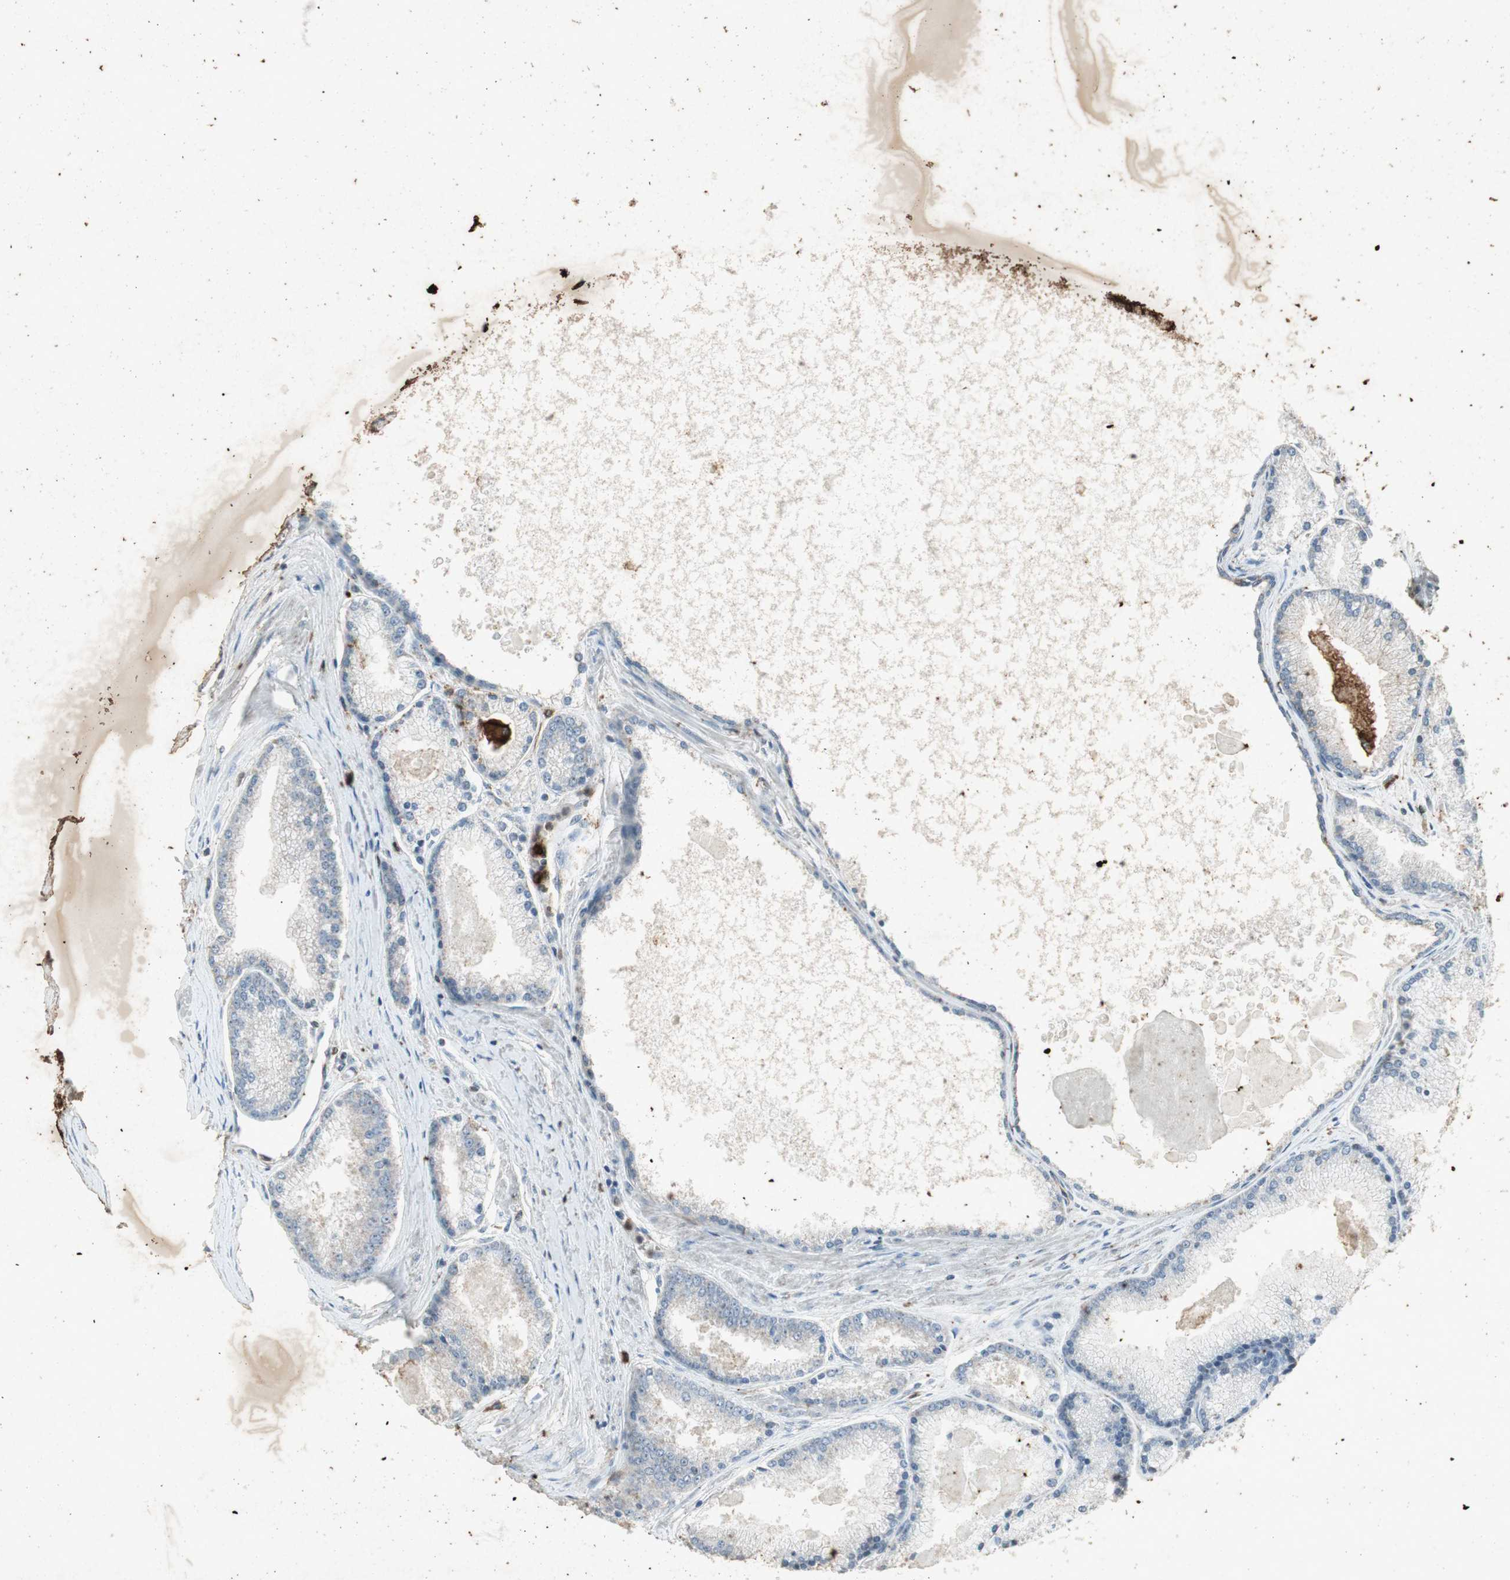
{"staining": {"intensity": "negative", "quantity": "none", "location": "none"}, "tissue": "prostate cancer", "cell_type": "Tumor cells", "image_type": "cancer", "snomed": [{"axis": "morphology", "description": "Adenocarcinoma, High grade"}, {"axis": "topography", "description": "Prostate"}], "caption": "The image reveals no significant staining in tumor cells of adenocarcinoma (high-grade) (prostate).", "gene": "TYROBP", "patient": {"sex": "male", "age": 61}}